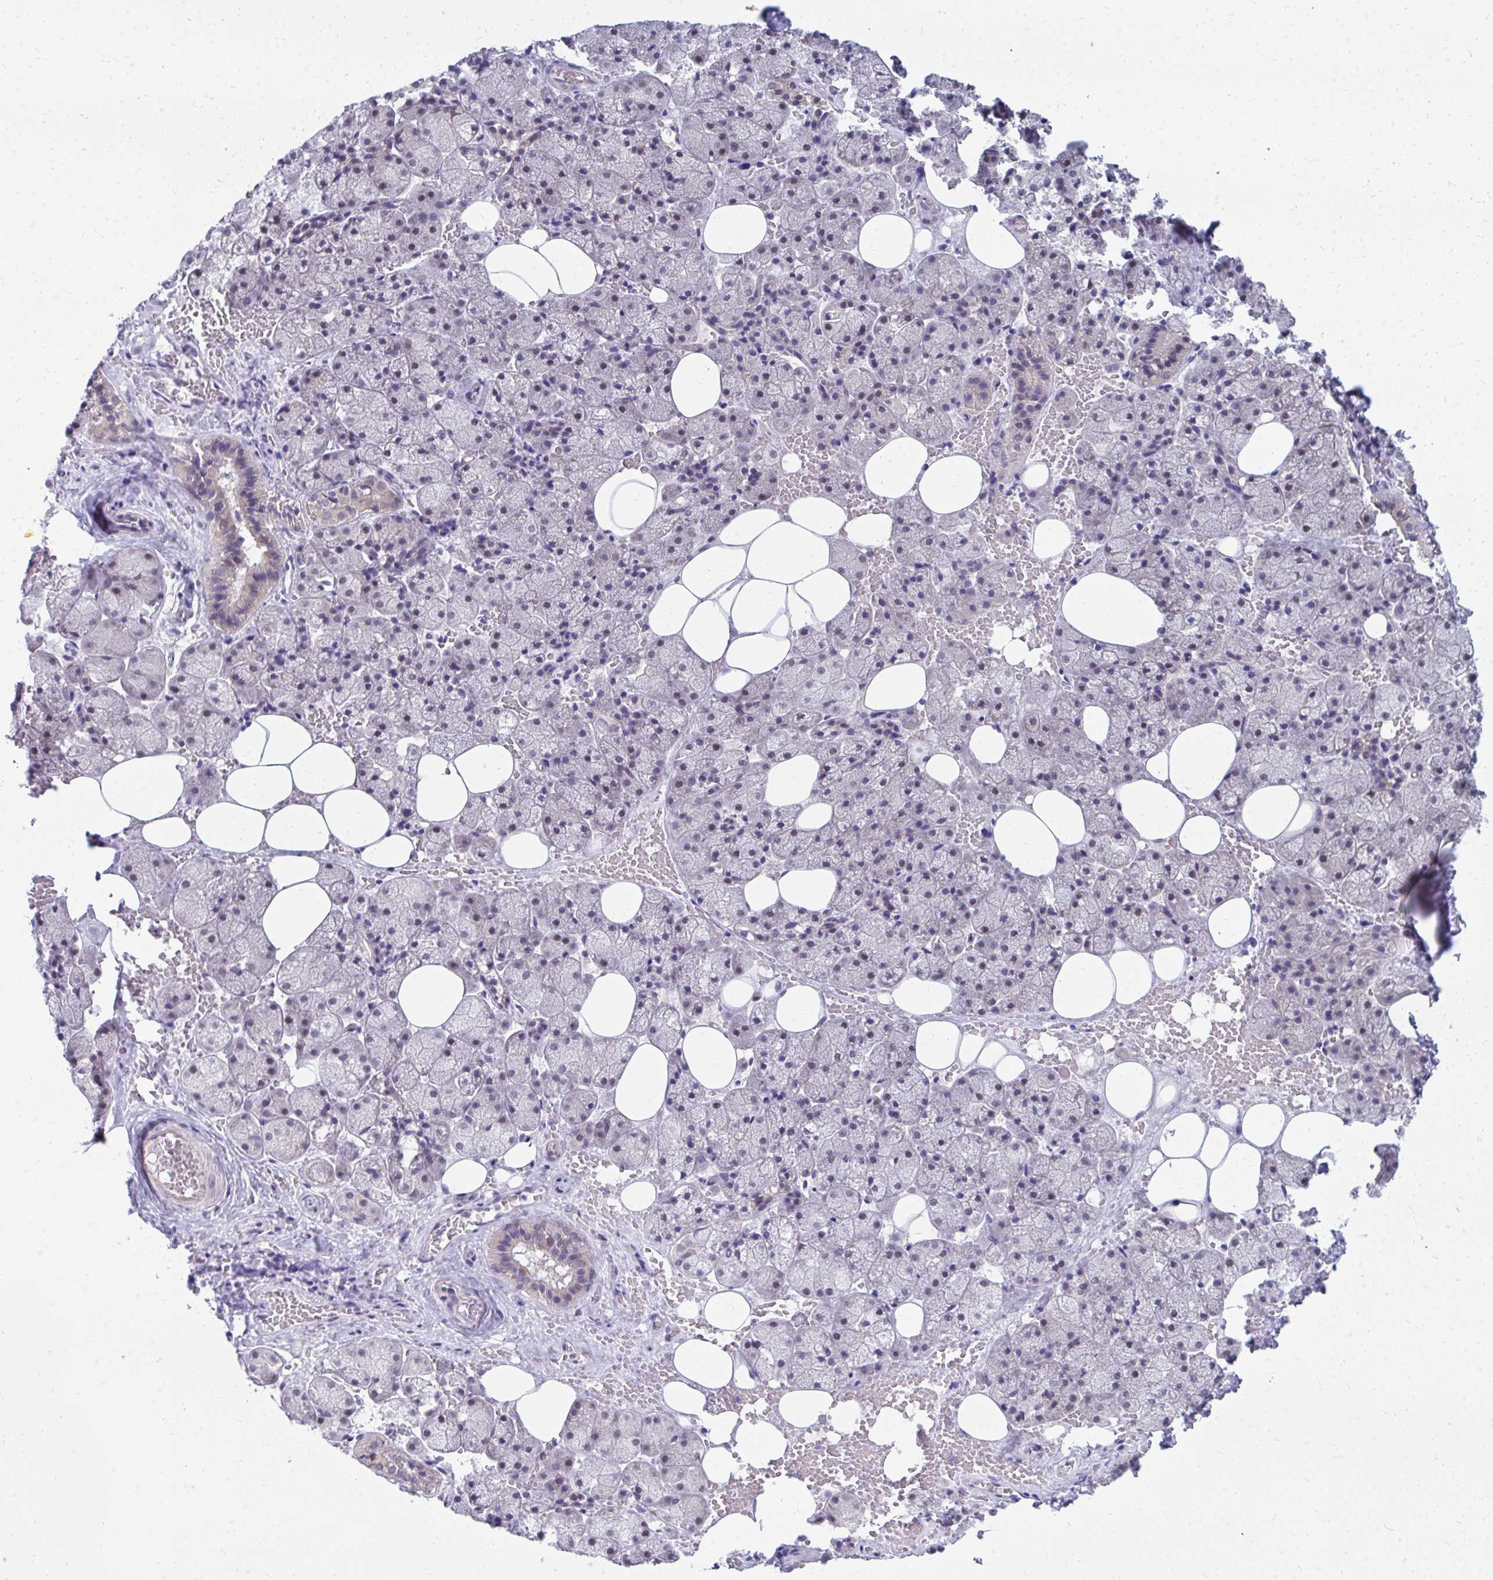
{"staining": {"intensity": "weak", "quantity": "25%-75%", "location": "nuclear"}, "tissue": "salivary gland", "cell_type": "Glandular cells", "image_type": "normal", "snomed": [{"axis": "morphology", "description": "Normal tissue, NOS"}, {"axis": "topography", "description": "Salivary gland"}, {"axis": "topography", "description": "Peripheral nerve tissue"}], "caption": "Salivary gland stained for a protein (brown) demonstrates weak nuclear positive positivity in approximately 25%-75% of glandular cells.", "gene": "MROH8", "patient": {"sex": "male", "age": 38}}